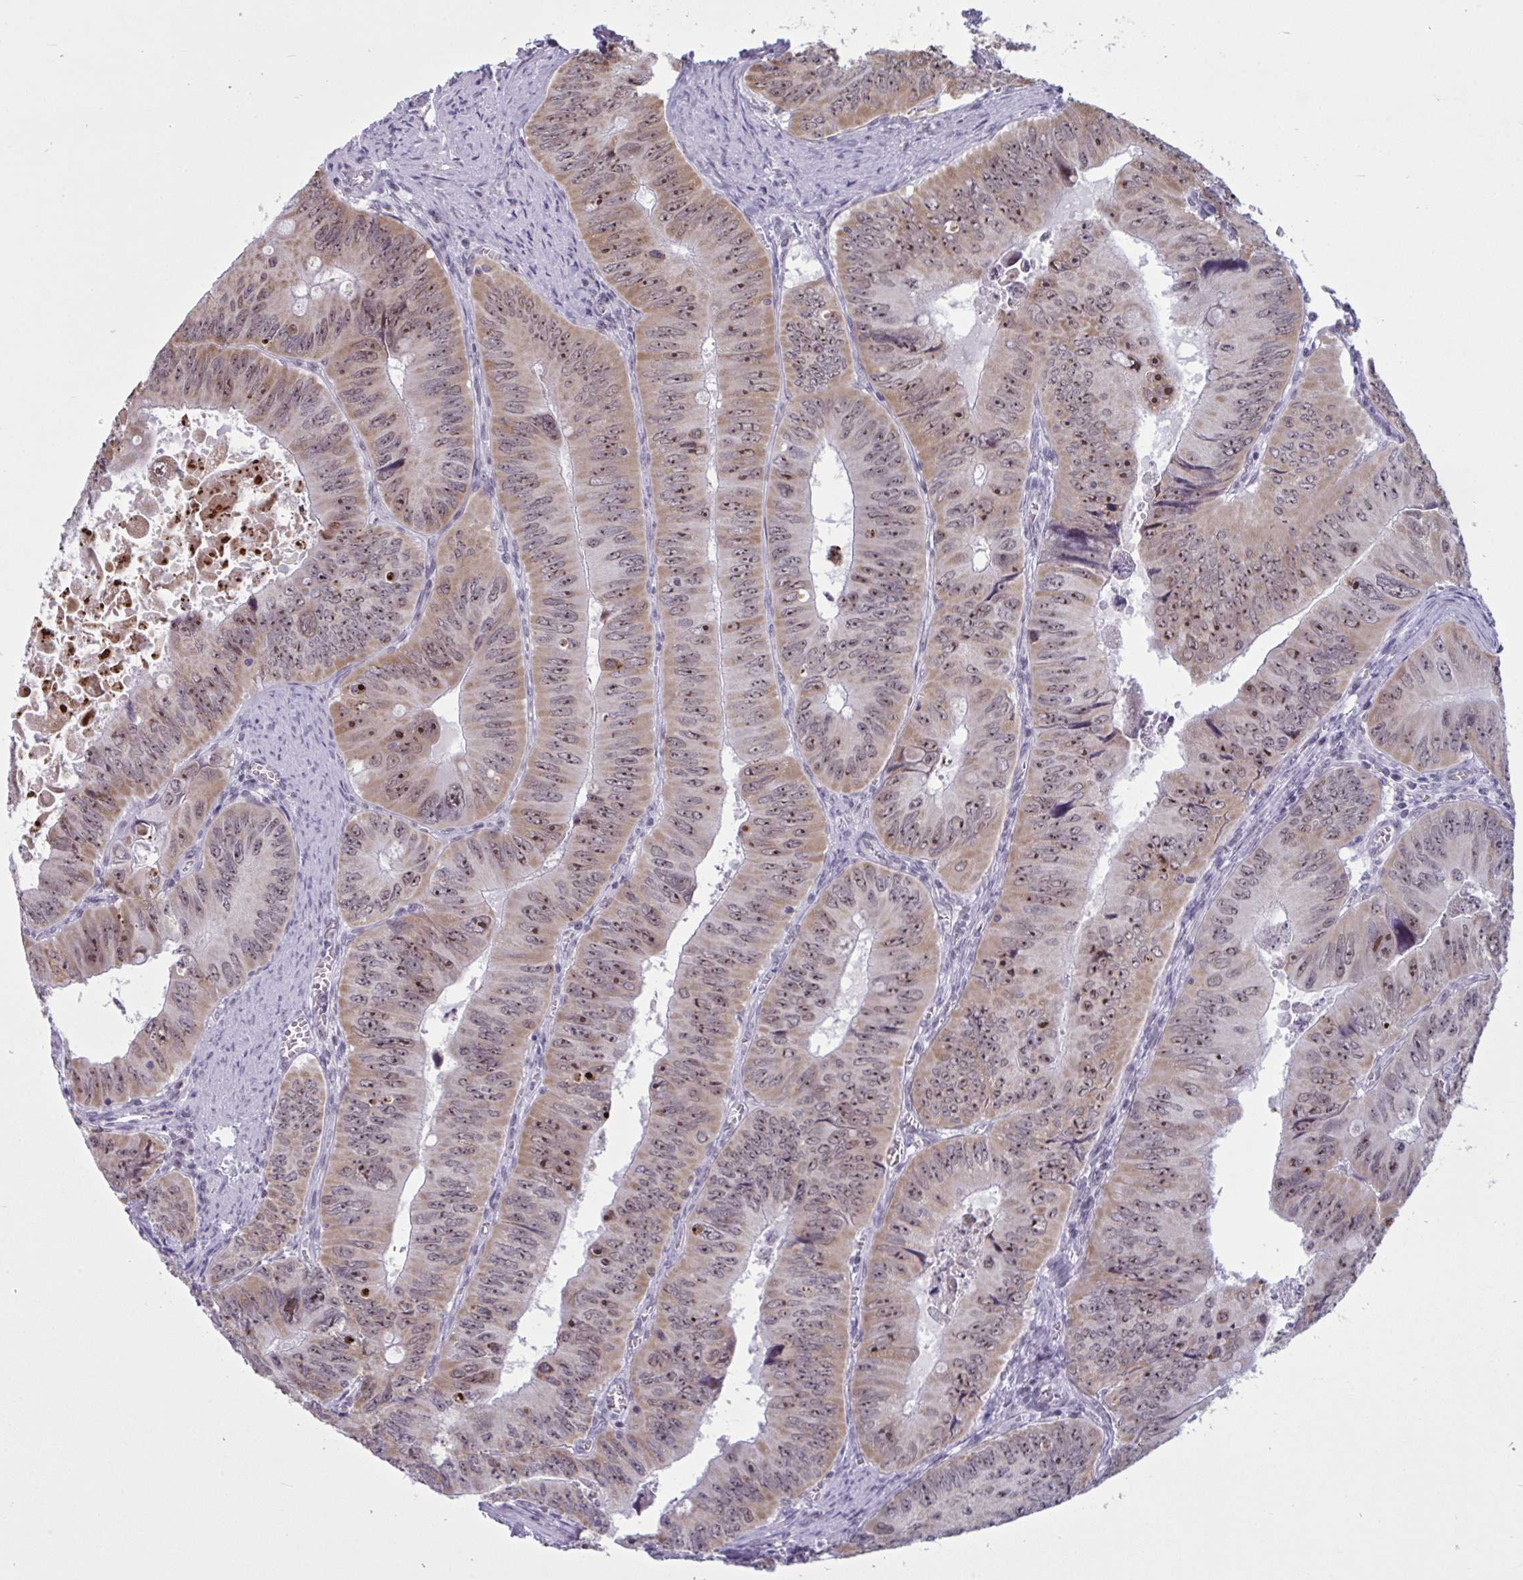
{"staining": {"intensity": "moderate", "quantity": ">75%", "location": "cytoplasmic/membranous,nuclear"}, "tissue": "colorectal cancer", "cell_type": "Tumor cells", "image_type": "cancer", "snomed": [{"axis": "morphology", "description": "Adenocarcinoma, NOS"}, {"axis": "topography", "description": "Colon"}], "caption": "Immunohistochemical staining of colorectal cancer (adenocarcinoma) exhibits moderate cytoplasmic/membranous and nuclear protein staining in approximately >75% of tumor cells.", "gene": "TGM6", "patient": {"sex": "female", "age": 84}}